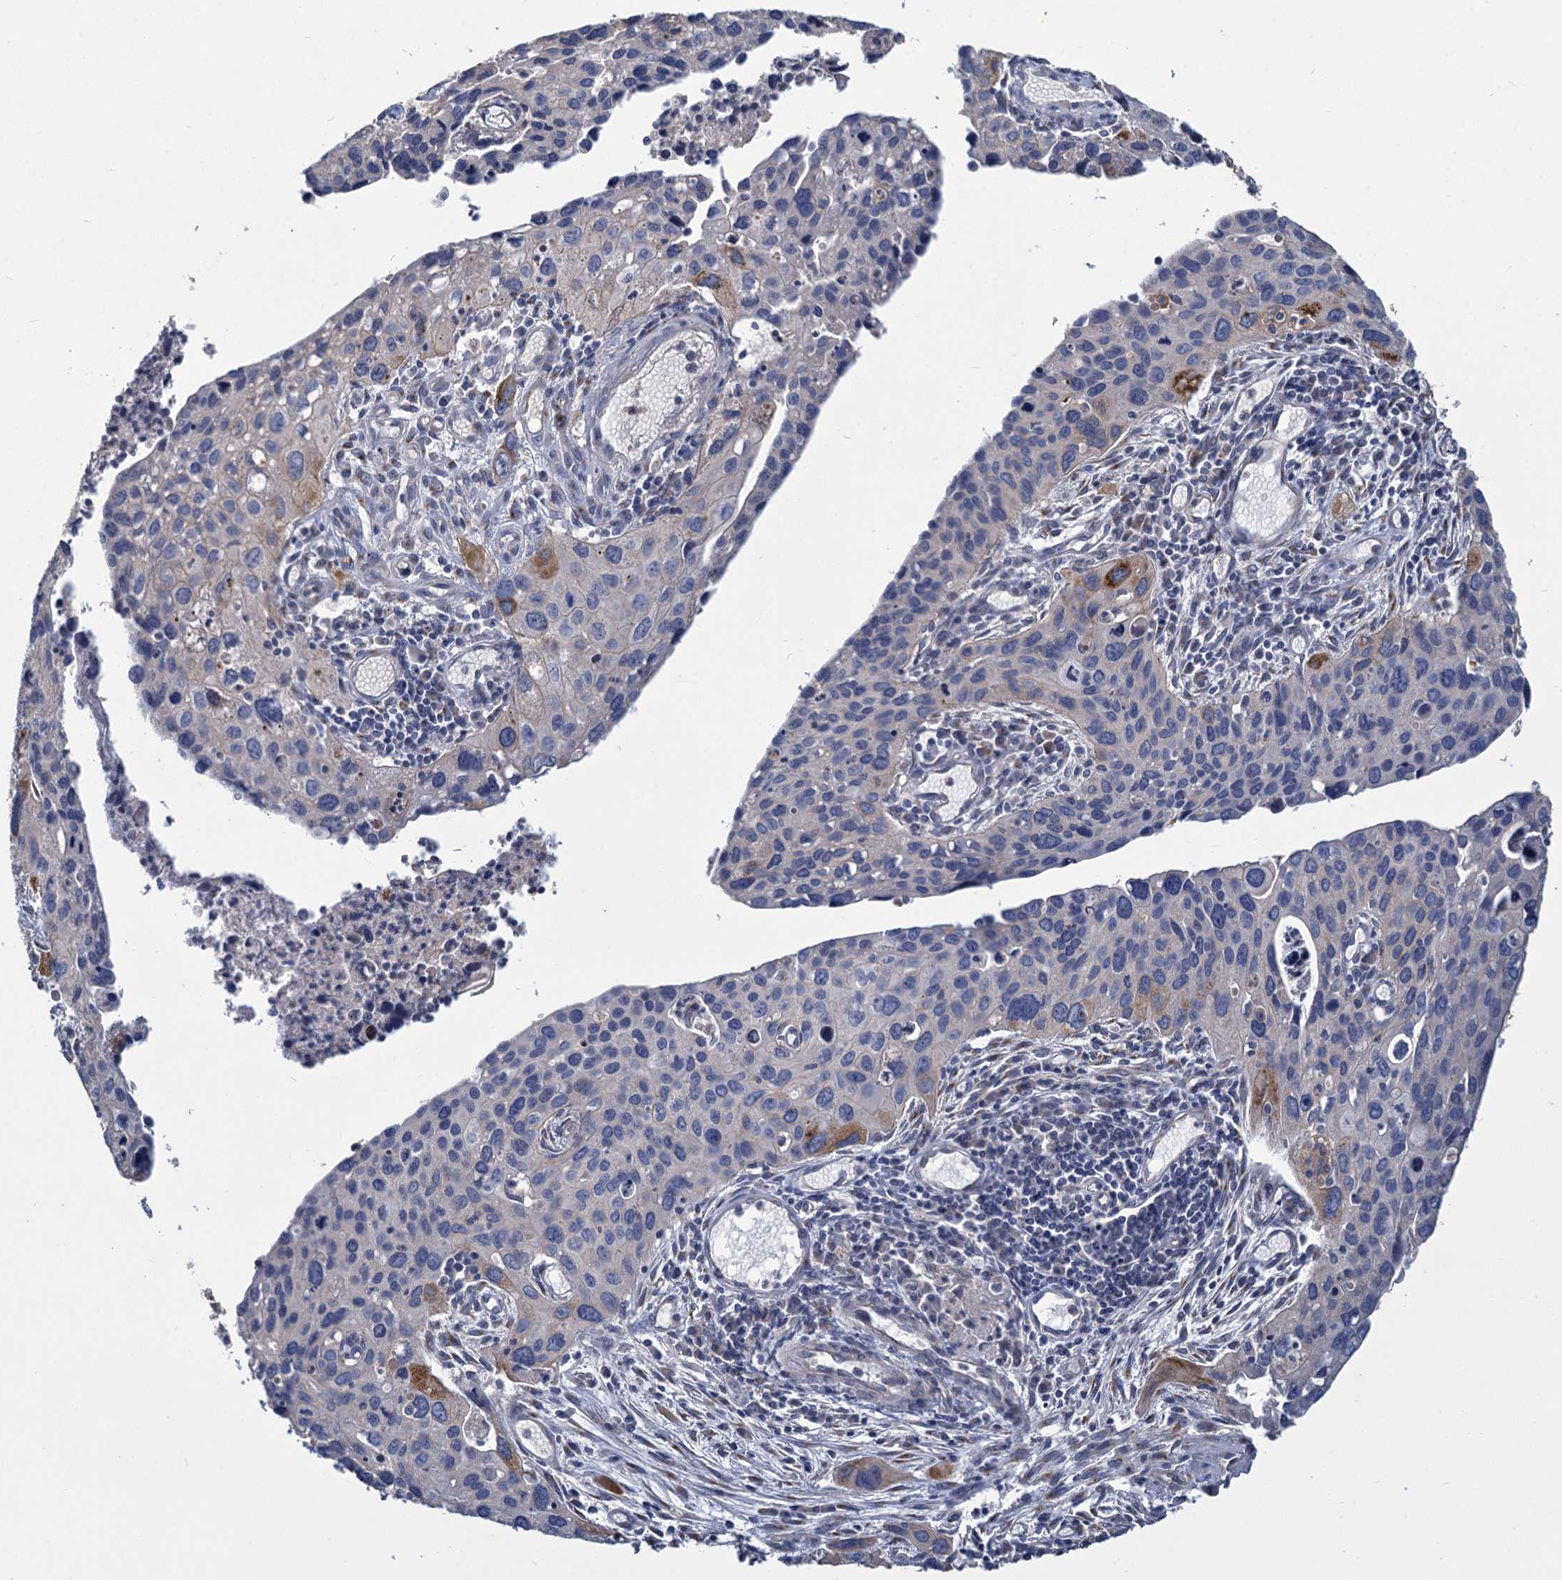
{"staining": {"intensity": "moderate", "quantity": "<25%", "location": "cytoplasmic/membranous"}, "tissue": "cervical cancer", "cell_type": "Tumor cells", "image_type": "cancer", "snomed": [{"axis": "morphology", "description": "Squamous cell carcinoma, NOS"}, {"axis": "topography", "description": "Cervix"}], "caption": "Protein staining of cervical squamous cell carcinoma tissue demonstrates moderate cytoplasmic/membranous expression in approximately <25% of tumor cells. (DAB IHC, brown staining for protein, blue staining for nuclei).", "gene": "HES2", "patient": {"sex": "female", "age": 55}}